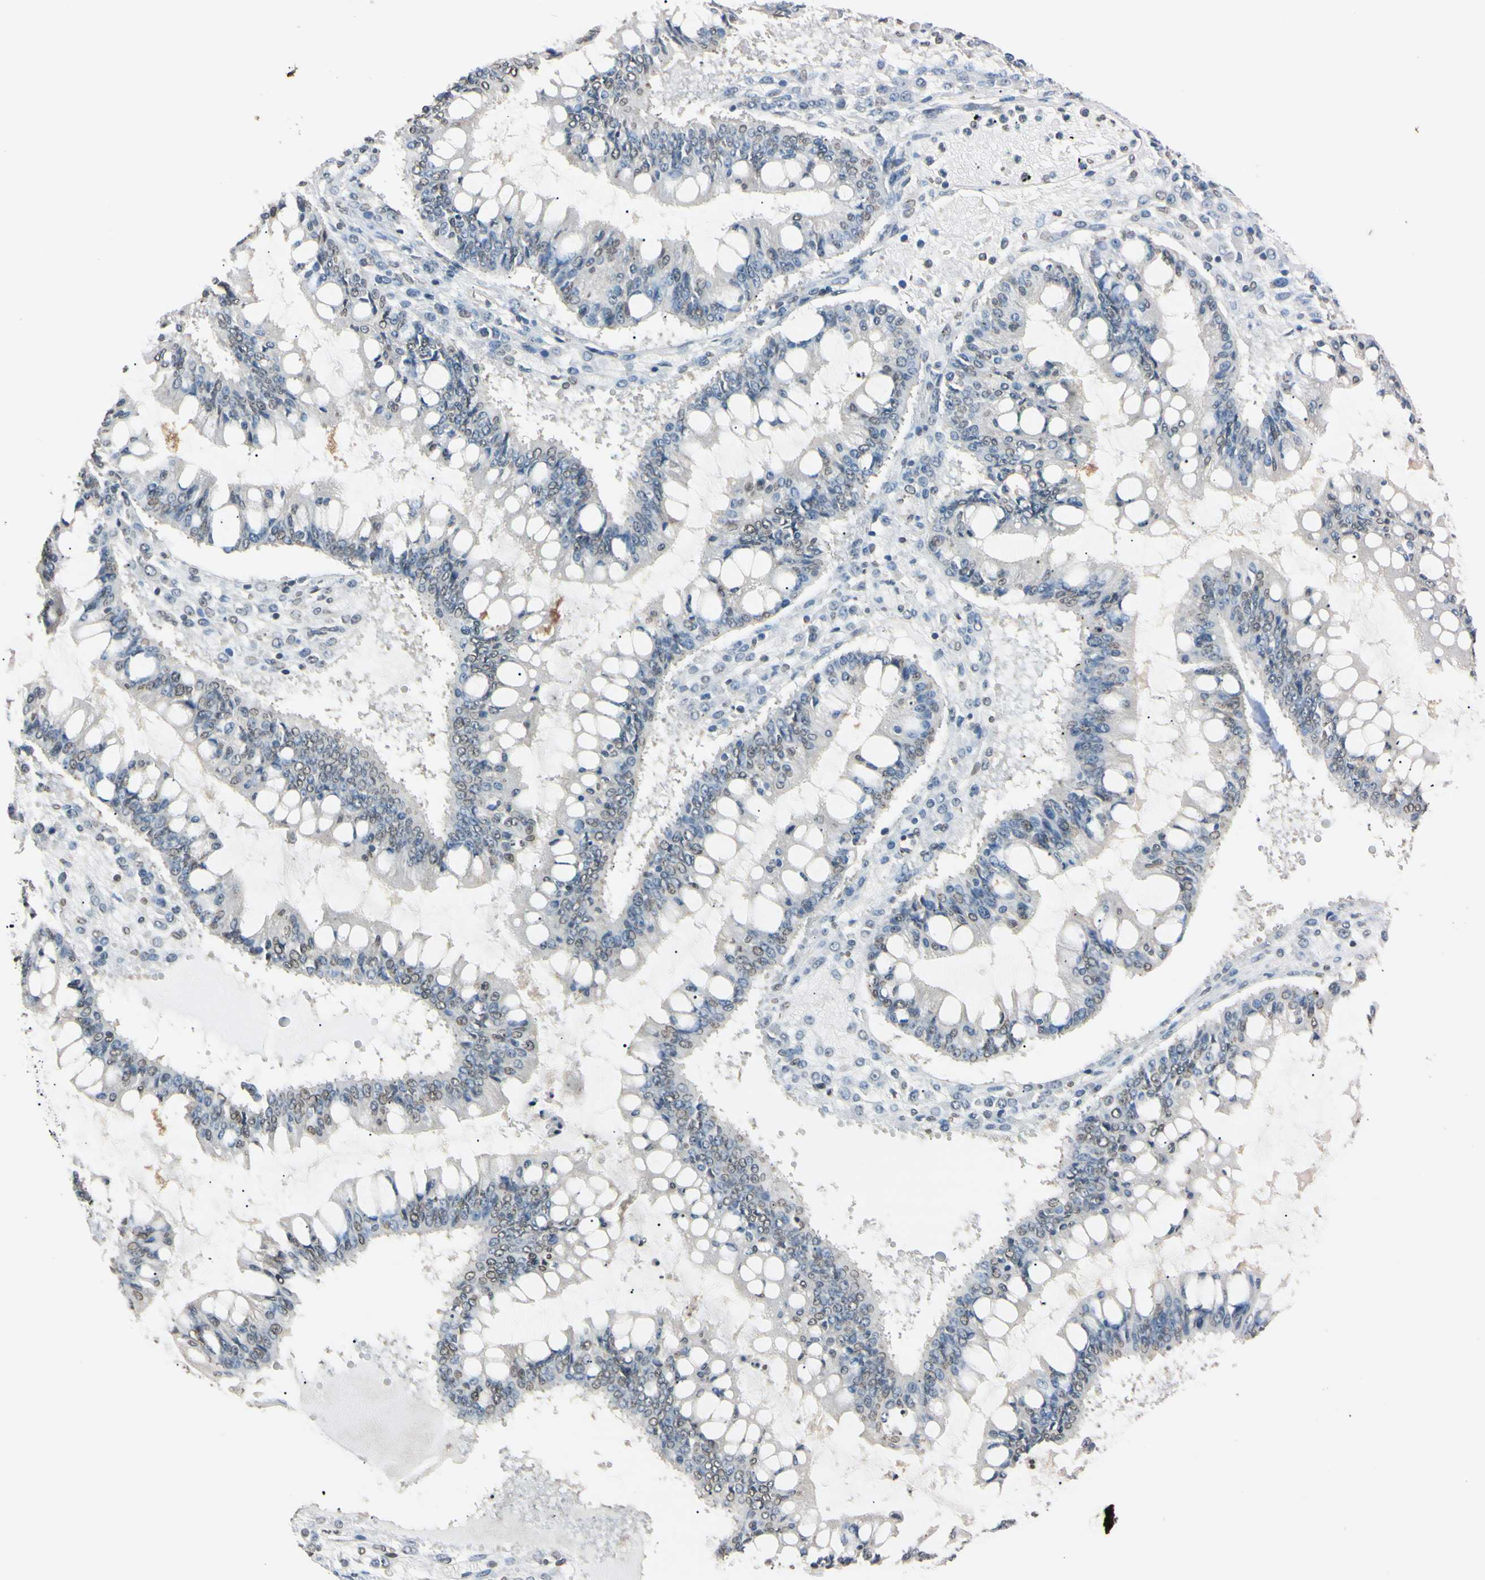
{"staining": {"intensity": "weak", "quantity": "<25%", "location": "nuclear"}, "tissue": "ovarian cancer", "cell_type": "Tumor cells", "image_type": "cancer", "snomed": [{"axis": "morphology", "description": "Cystadenocarcinoma, mucinous, NOS"}, {"axis": "topography", "description": "Ovary"}], "caption": "DAB (3,3'-diaminobenzidine) immunohistochemical staining of human ovarian cancer demonstrates no significant staining in tumor cells.", "gene": "CDC45", "patient": {"sex": "female", "age": 73}}